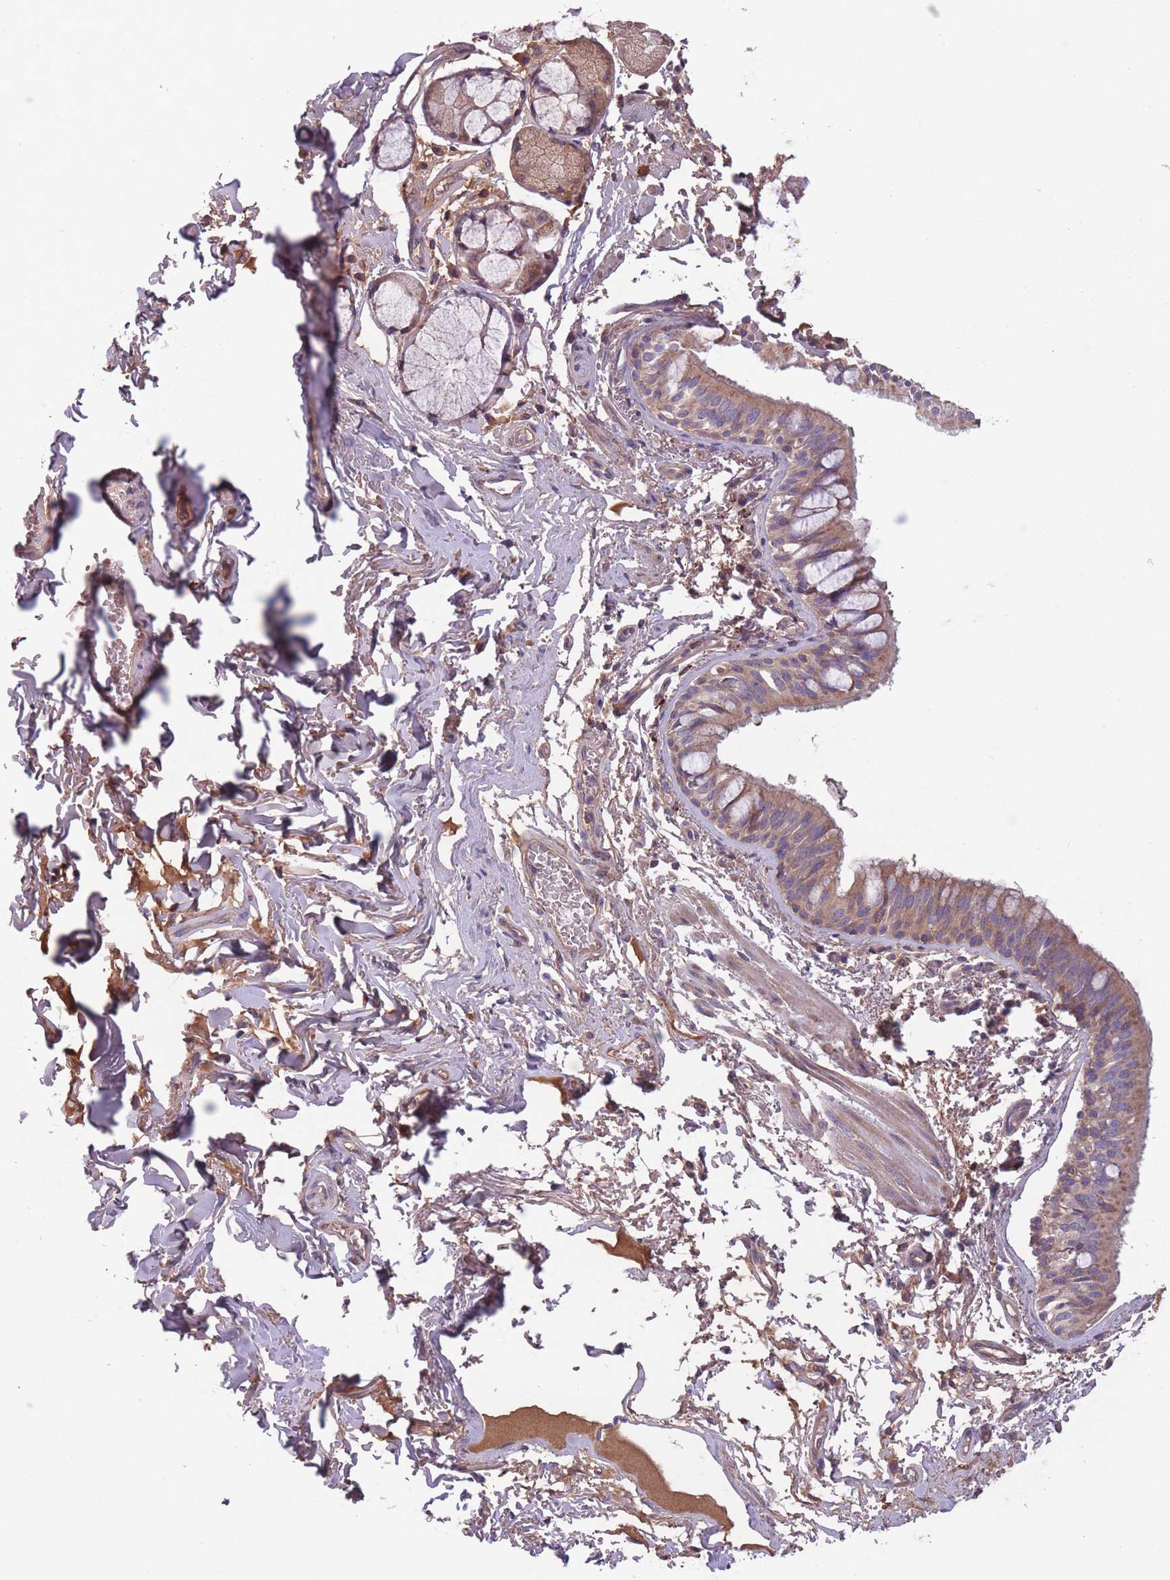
{"staining": {"intensity": "moderate", "quantity": ">75%", "location": "cytoplasmic/membranous"}, "tissue": "bronchus", "cell_type": "Respiratory epithelial cells", "image_type": "normal", "snomed": [{"axis": "morphology", "description": "Normal tissue, NOS"}, {"axis": "topography", "description": "Bronchus"}], "caption": "Benign bronchus displays moderate cytoplasmic/membranous positivity in approximately >75% of respiratory epithelial cells.", "gene": "ITPKC", "patient": {"sex": "male", "age": 70}}